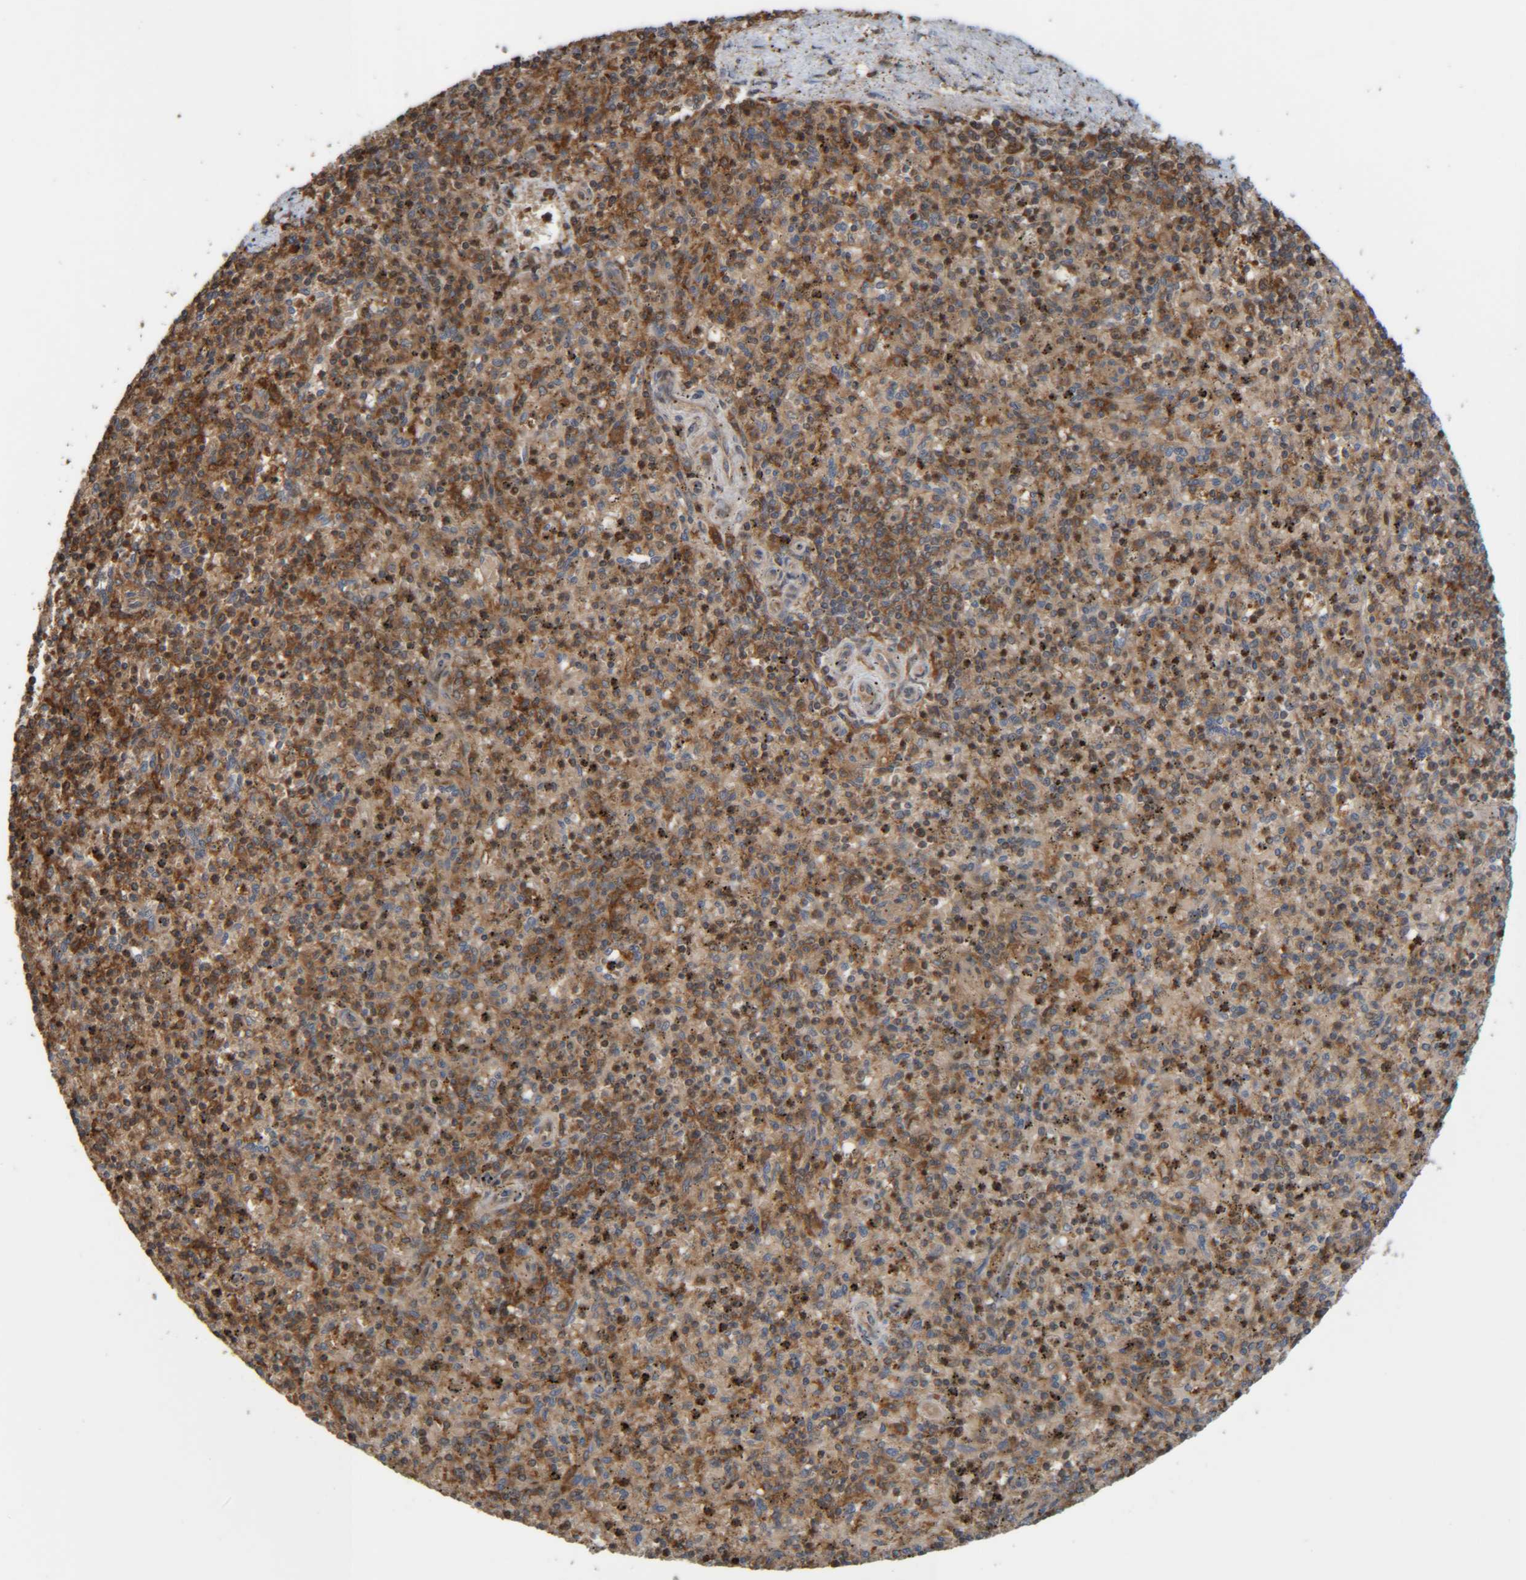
{"staining": {"intensity": "strong", "quantity": "25%-75%", "location": "cytoplasmic/membranous"}, "tissue": "spleen", "cell_type": "Cells in red pulp", "image_type": "normal", "snomed": [{"axis": "morphology", "description": "Normal tissue, NOS"}, {"axis": "topography", "description": "Spleen"}], "caption": "Immunohistochemistry (IHC) image of normal spleen: human spleen stained using IHC reveals high levels of strong protein expression localized specifically in the cytoplasmic/membranous of cells in red pulp, appearing as a cytoplasmic/membranous brown color.", "gene": "CCDC57", "patient": {"sex": "male", "age": 72}}